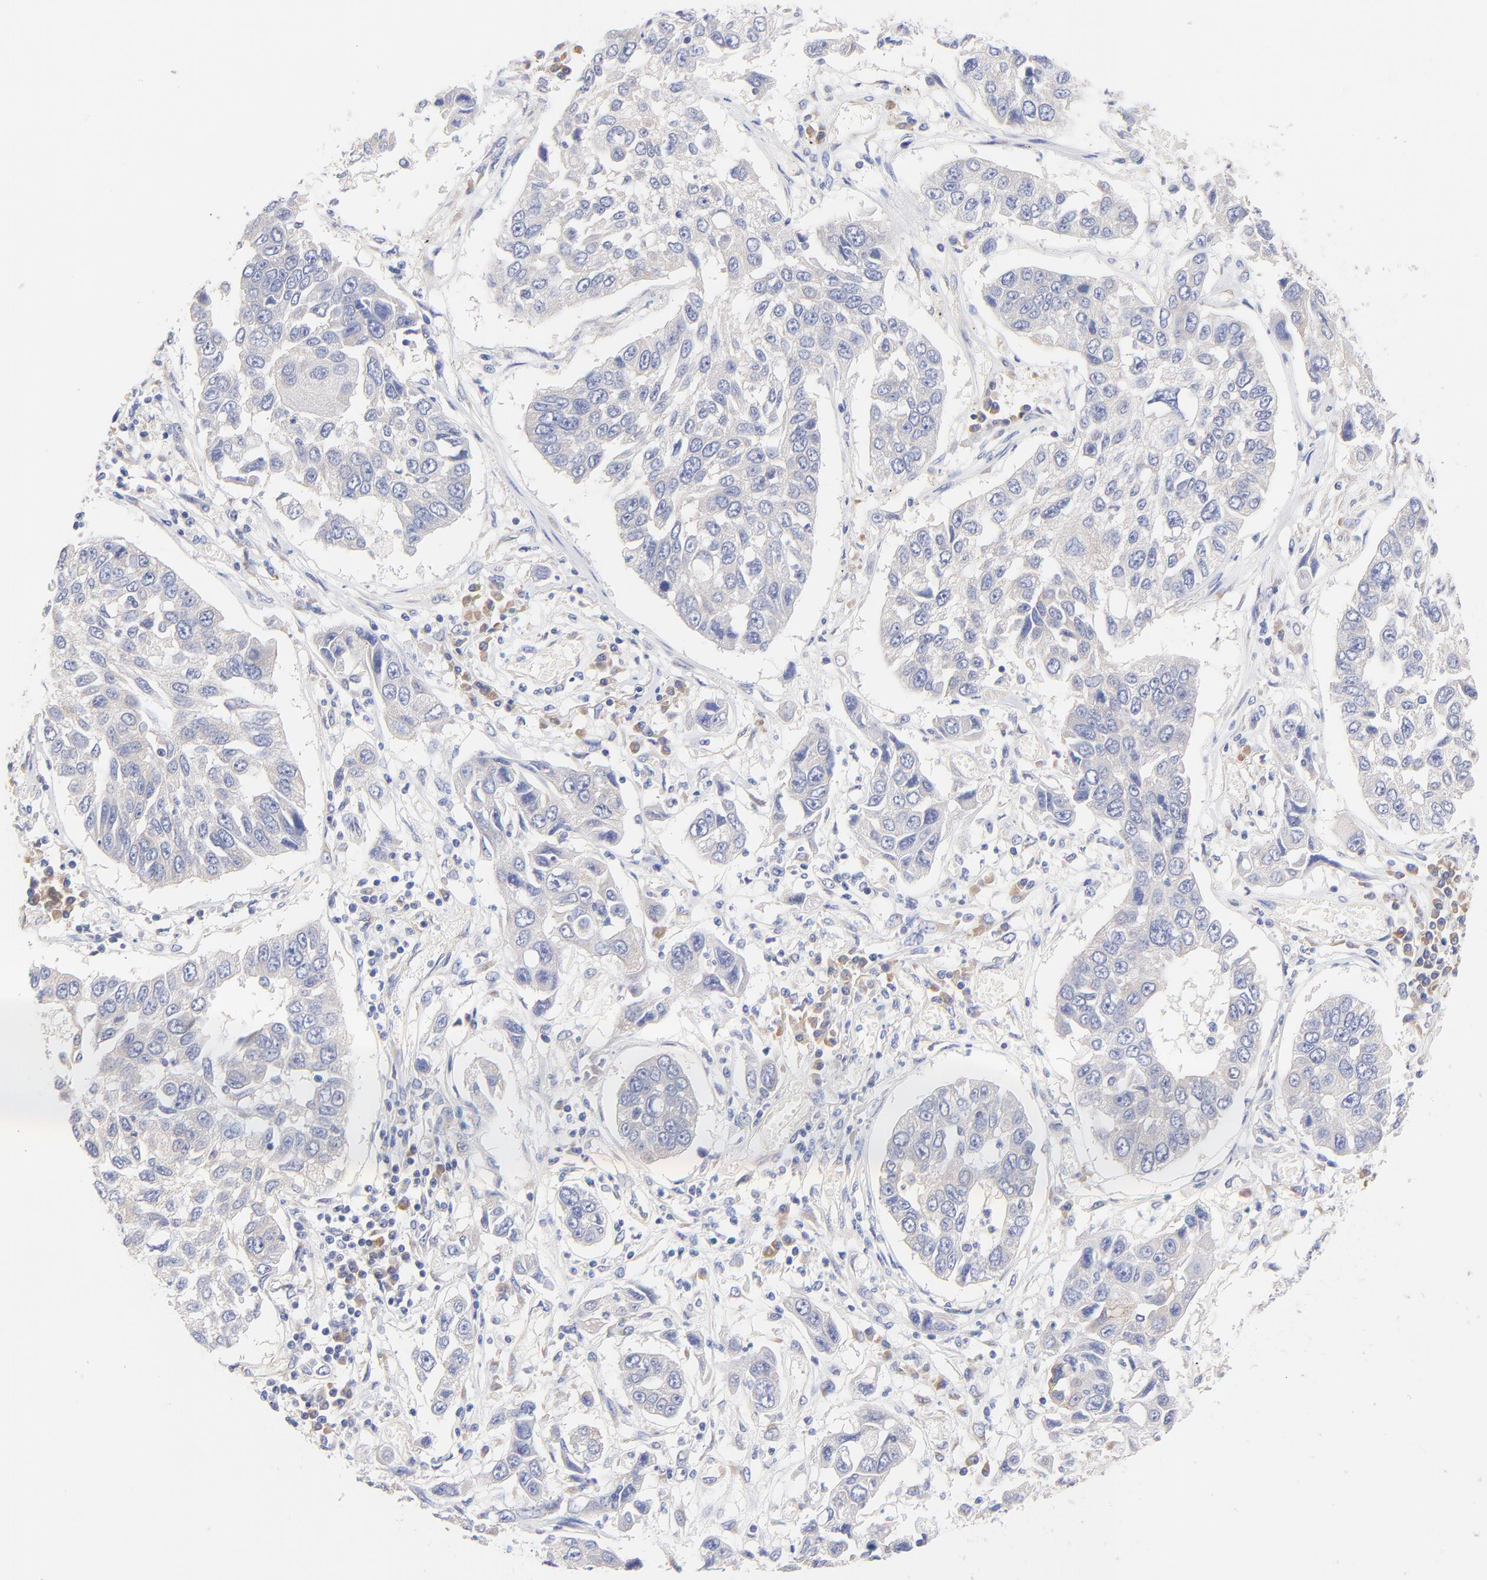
{"staining": {"intensity": "negative", "quantity": "none", "location": "none"}, "tissue": "lung cancer", "cell_type": "Tumor cells", "image_type": "cancer", "snomed": [{"axis": "morphology", "description": "Squamous cell carcinoma, NOS"}, {"axis": "topography", "description": "Lung"}], "caption": "IHC histopathology image of neoplastic tissue: human lung cancer stained with DAB displays no significant protein staining in tumor cells.", "gene": "TNFRSF13C", "patient": {"sex": "male", "age": 71}}